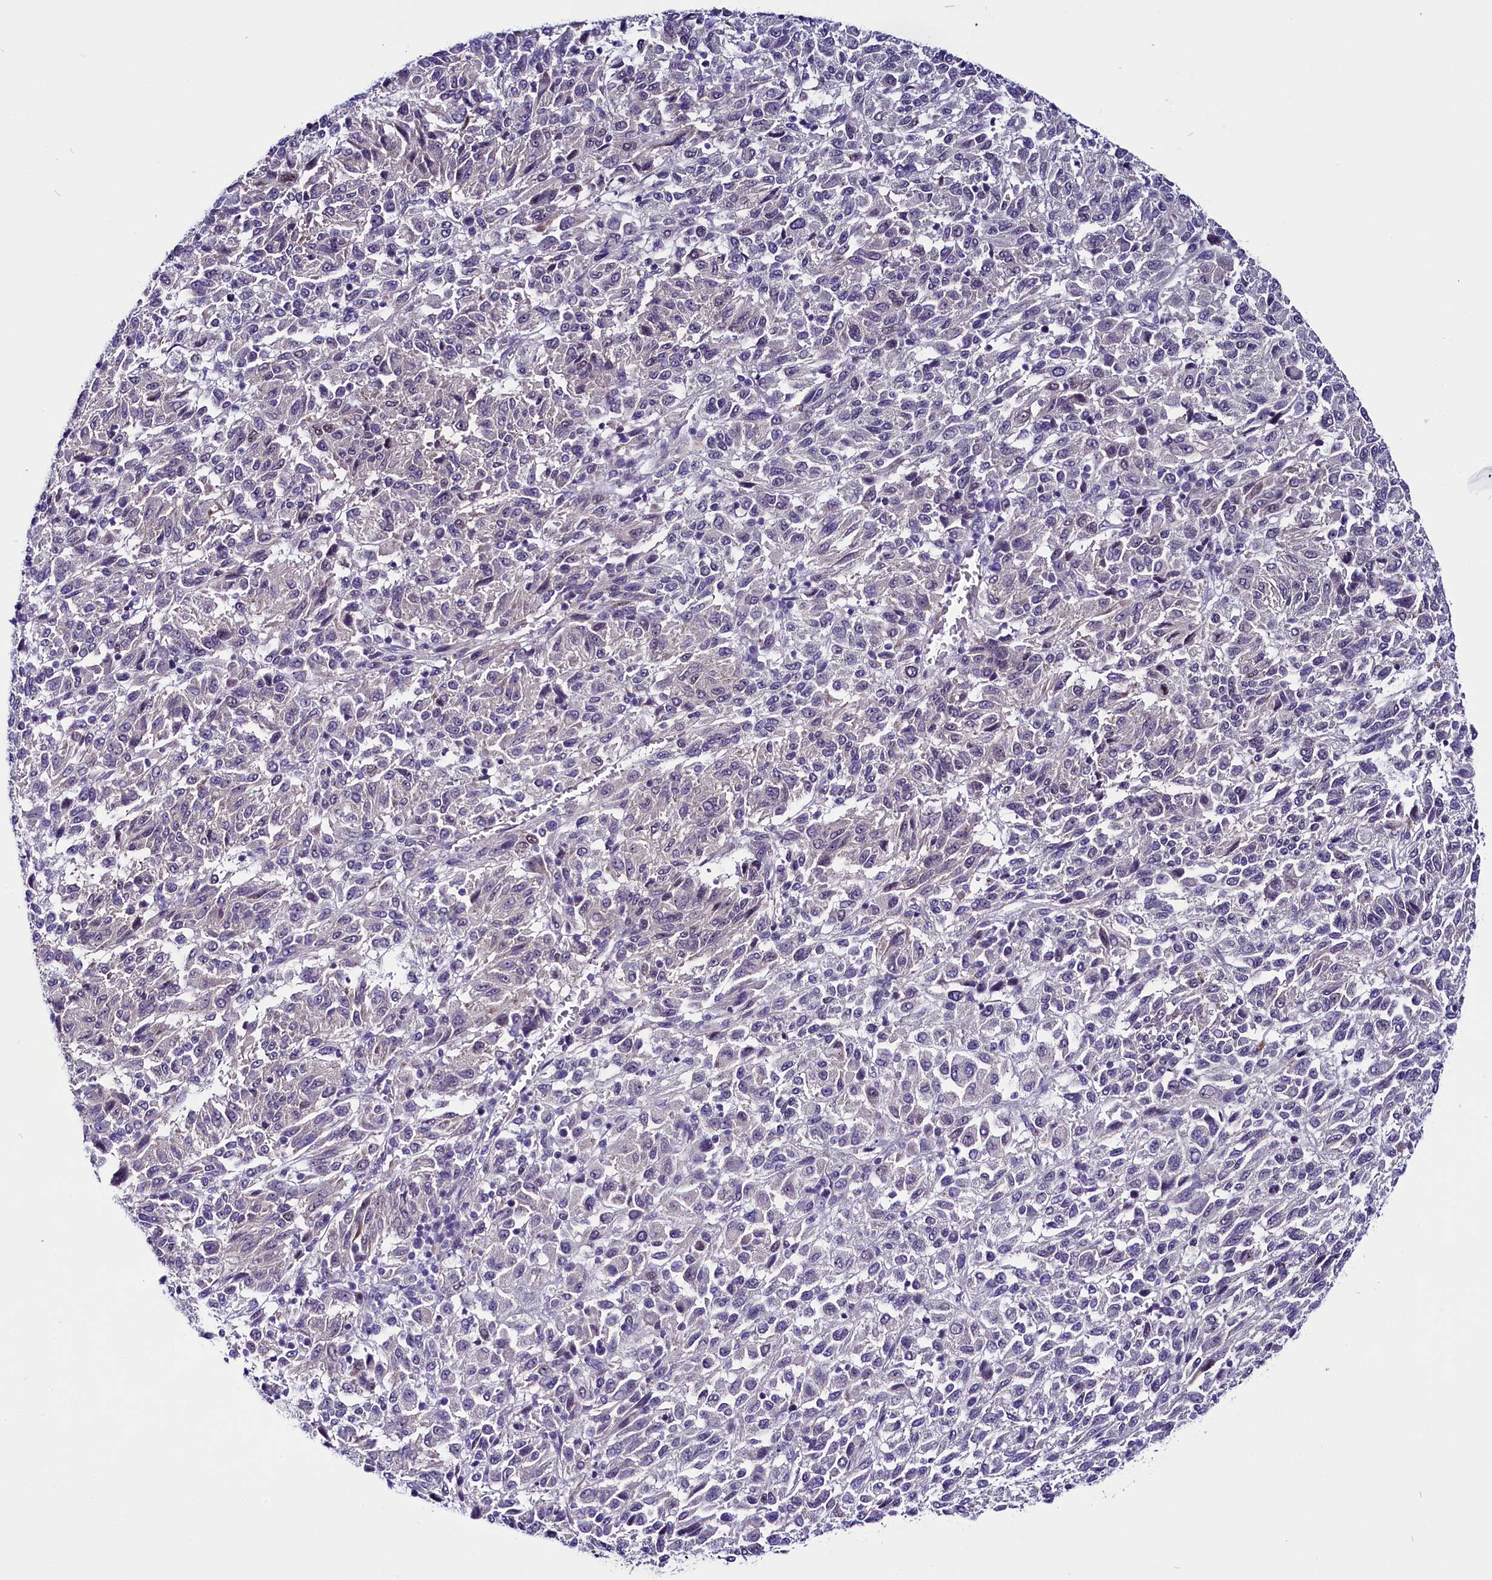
{"staining": {"intensity": "negative", "quantity": "none", "location": "none"}, "tissue": "melanoma", "cell_type": "Tumor cells", "image_type": "cancer", "snomed": [{"axis": "morphology", "description": "Malignant melanoma, Metastatic site"}, {"axis": "topography", "description": "Lung"}], "caption": "Photomicrograph shows no protein staining in tumor cells of melanoma tissue.", "gene": "CCDC106", "patient": {"sex": "male", "age": 64}}